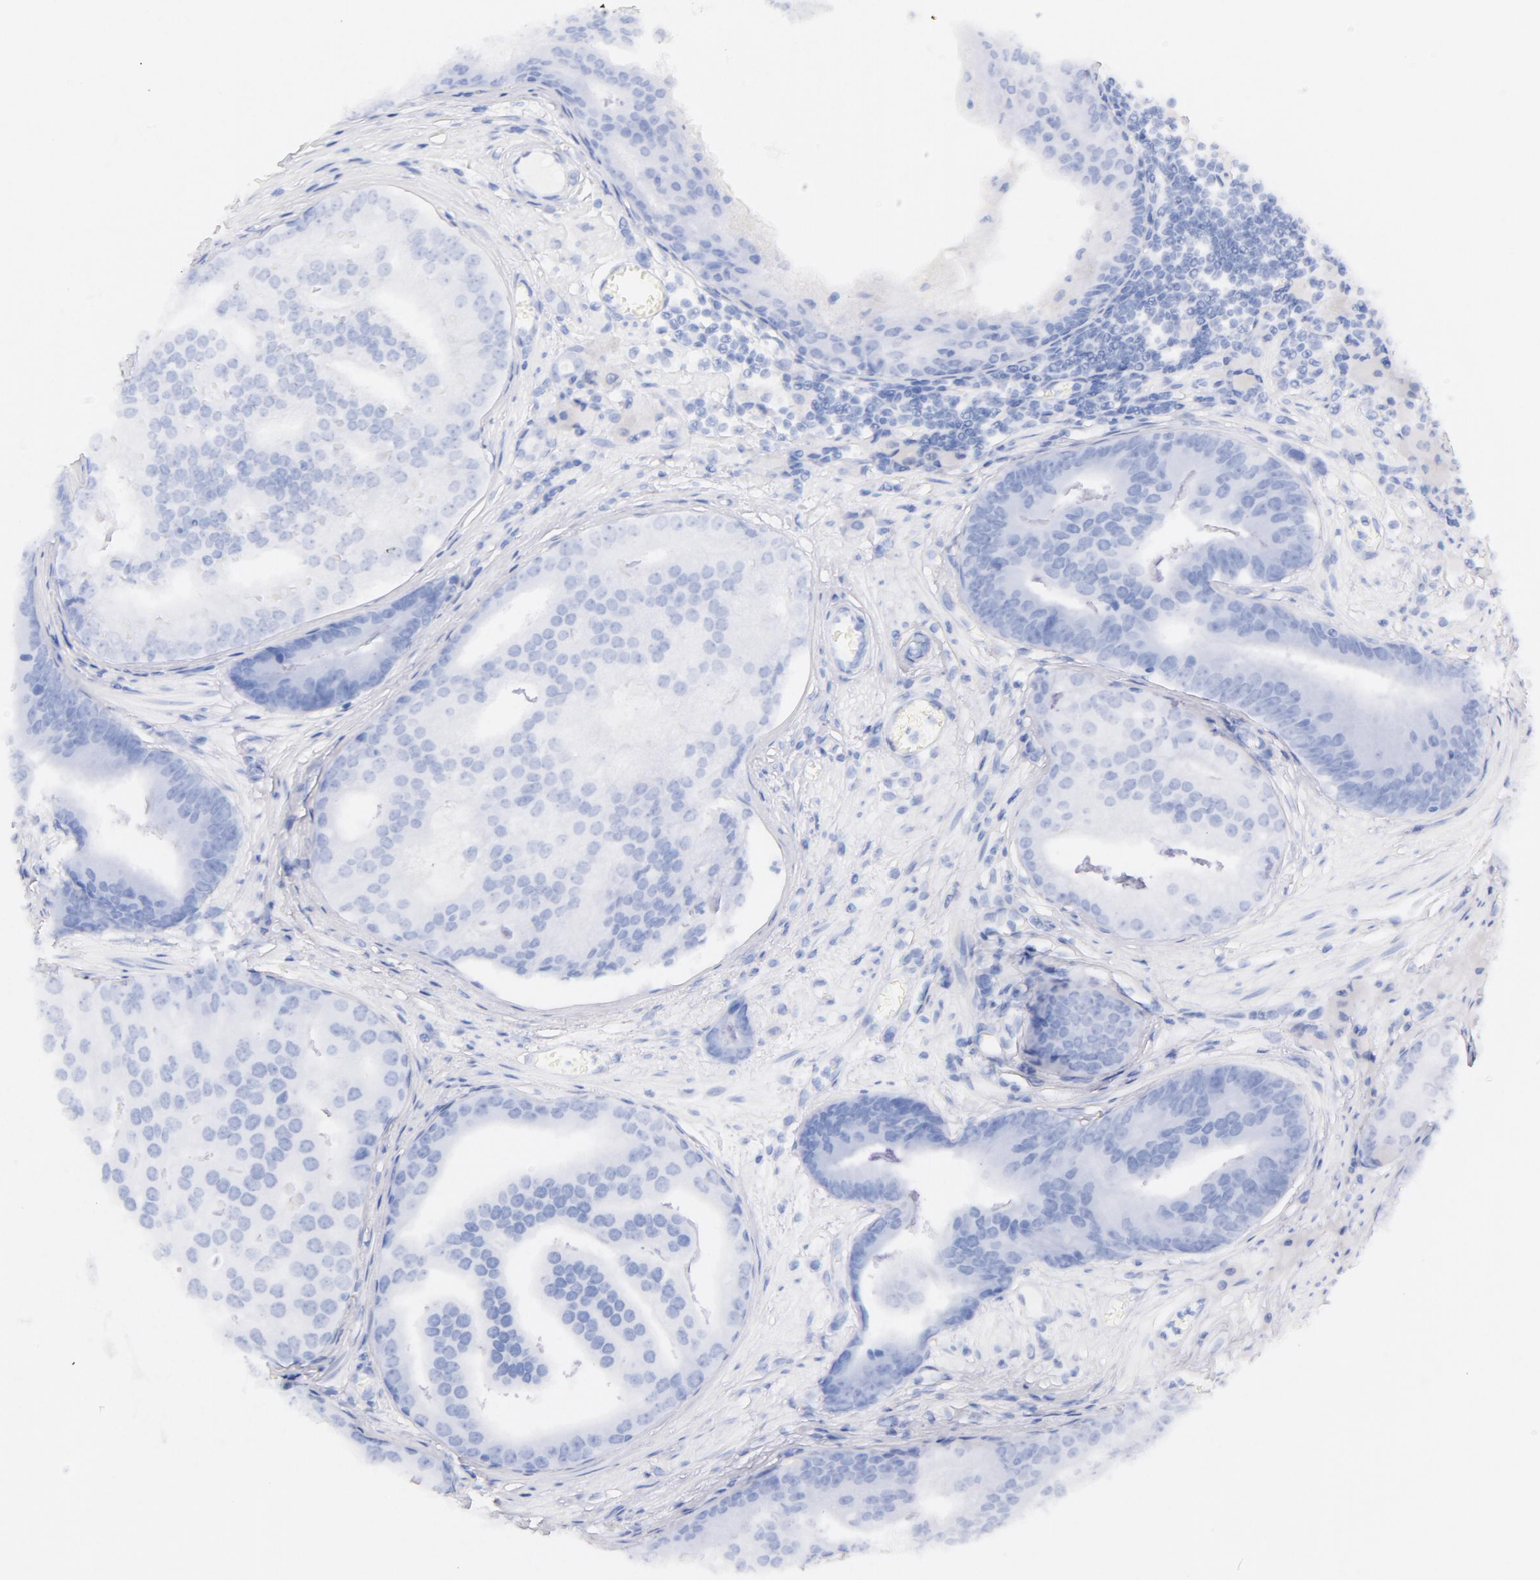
{"staining": {"intensity": "negative", "quantity": "none", "location": "none"}, "tissue": "prostate cancer", "cell_type": "Tumor cells", "image_type": "cancer", "snomed": [{"axis": "morphology", "description": "Adenocarcinoma, High grade"}, {"axis": "topography", "description": "Prostate"}], "caption": "The immunohistochemistry micrograph has no significant expression in tumor cells of prostate cancer tissue.", "gene": "CD44", "patient": {"sex": "male", "age": 56}}